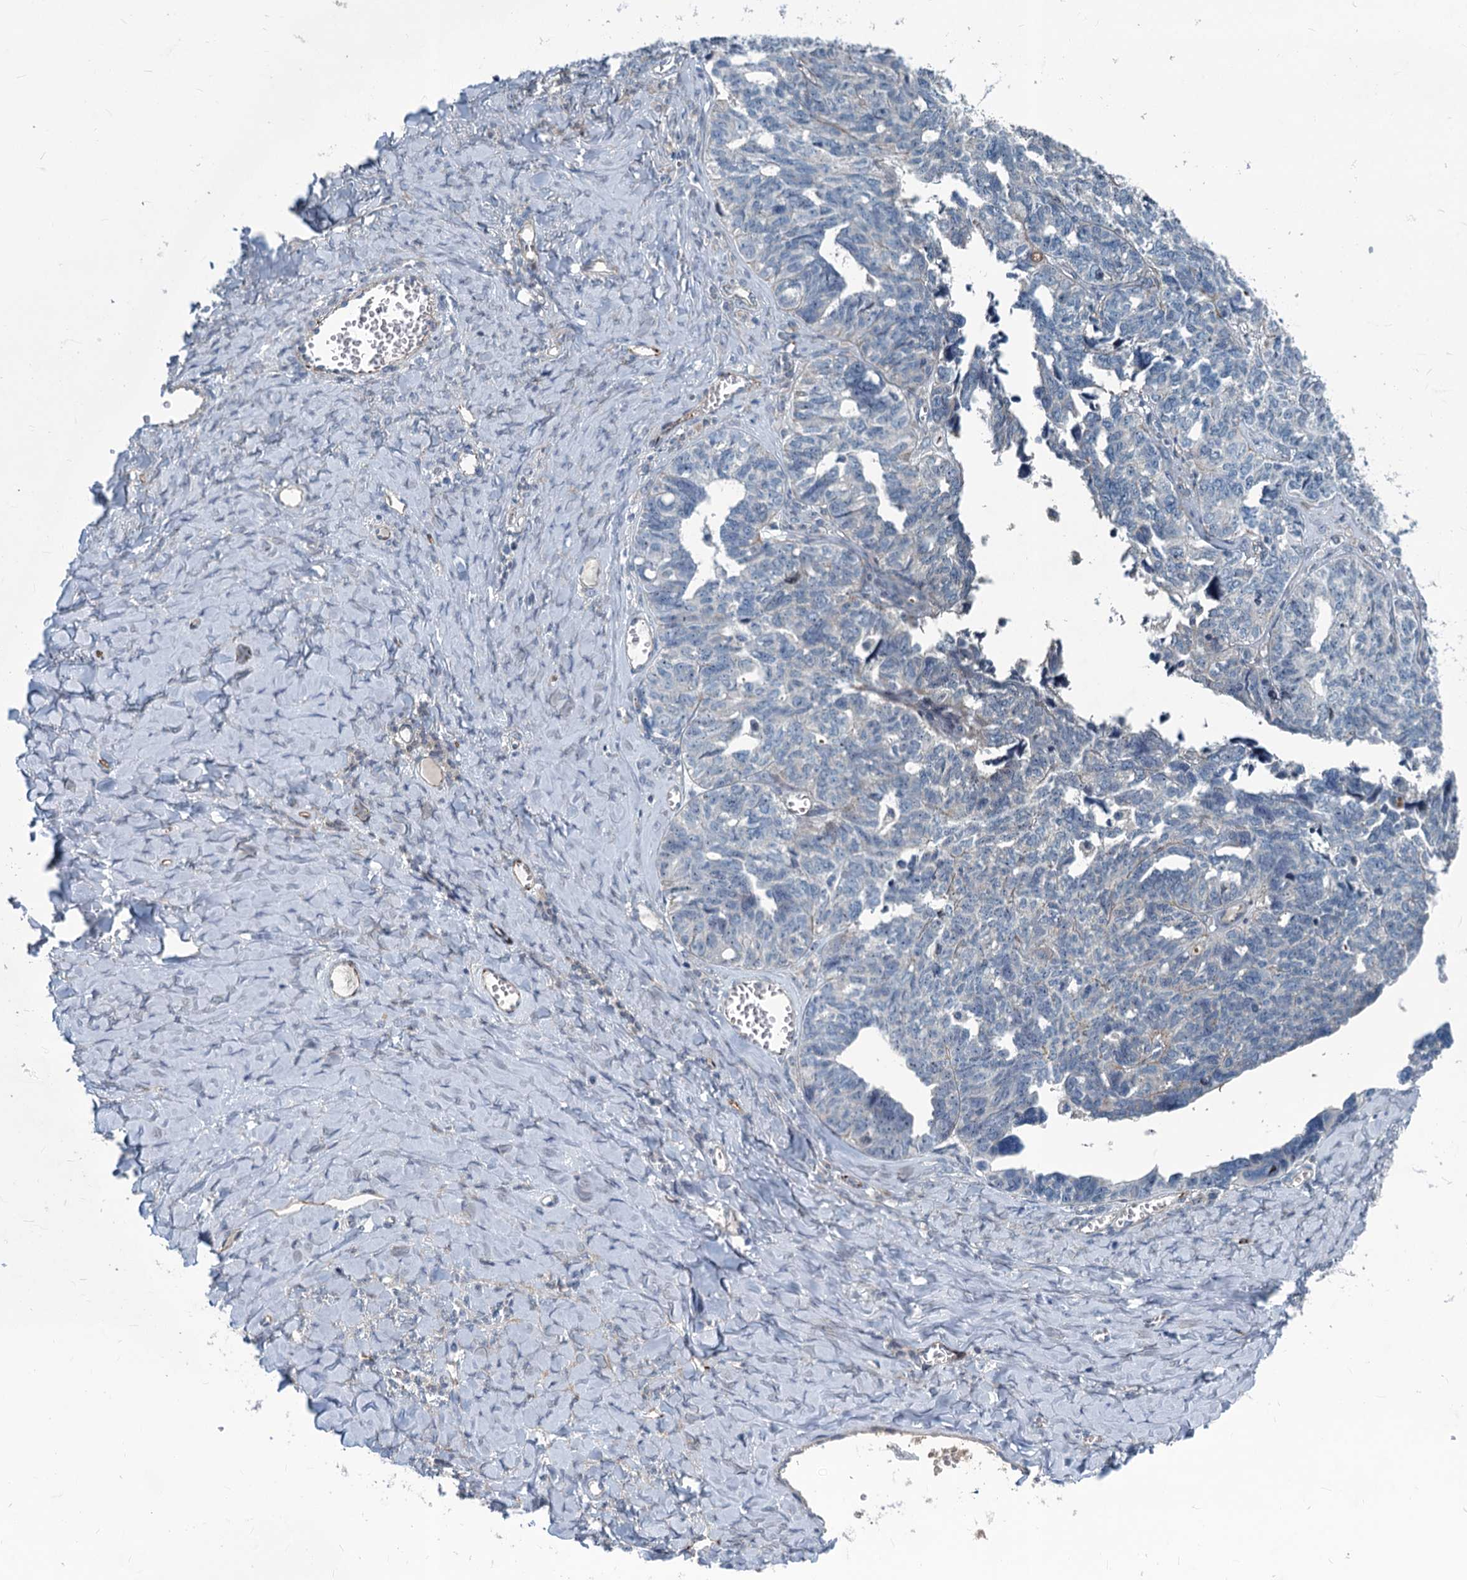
{"staining": {"intensity": "negative", "quantity": "none", "location": "none"}, "tissue": "ovarian cancer", "cell_type": "Tumor cells", "image_type": "cancer", "snomed": [{"axis": "morphology", "description": "Cystadenocarcinoma, serous, NOS"}, {"axis": "topography", "description": "Ovary"}], "caption": "DAB (3,3'-diaminobenzidine) immunohistochemical staining of serous cystadenocarcinoma (ovarian) shows no significant expression in tumor cells.", "gene": "ASXL3", "patient": {"sex": "female", "age": 79}}